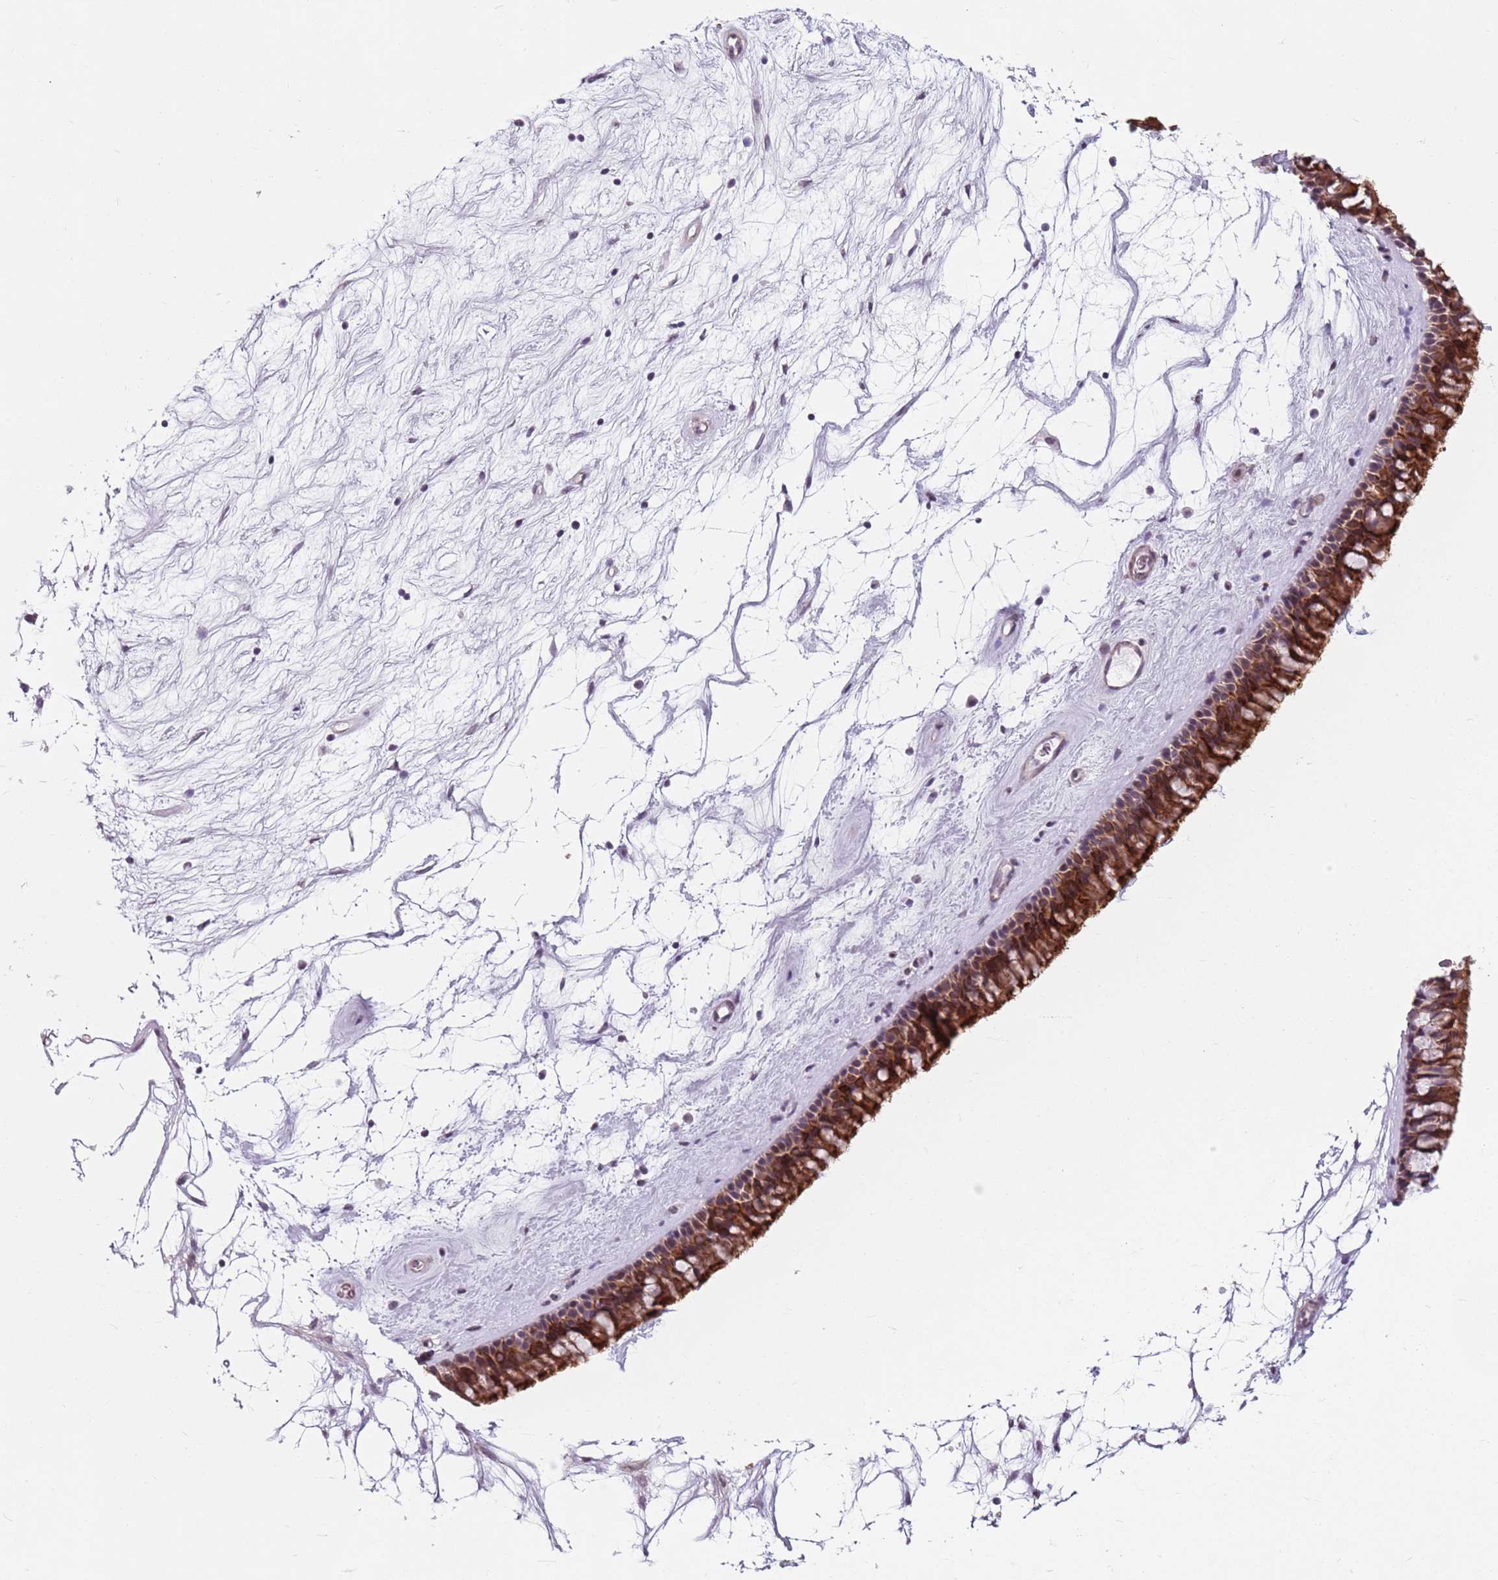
{"staining": {"intensity": "strong", "quantity": "25%-75%", "location": "cytoplasmic/membranous"}, "tissue": "nasopharynx", "cell_type": "Respiratory epithelial cells", "image_type": "normal", "snomed": [{"axis": "morphology", "description": "Normal tissue, NOS"}, {"axis": "topography", "description": "Nasopharynx"}], "caption": "This image demonstrates immunohistochemistry staining of benign nasopharynx, with high strong cytoplasmic/membranous positivity in about 25%-75% of respiratory epithelial cells.", "gene": "TMC4", "patient": {"sex": "male", "age": 64}}